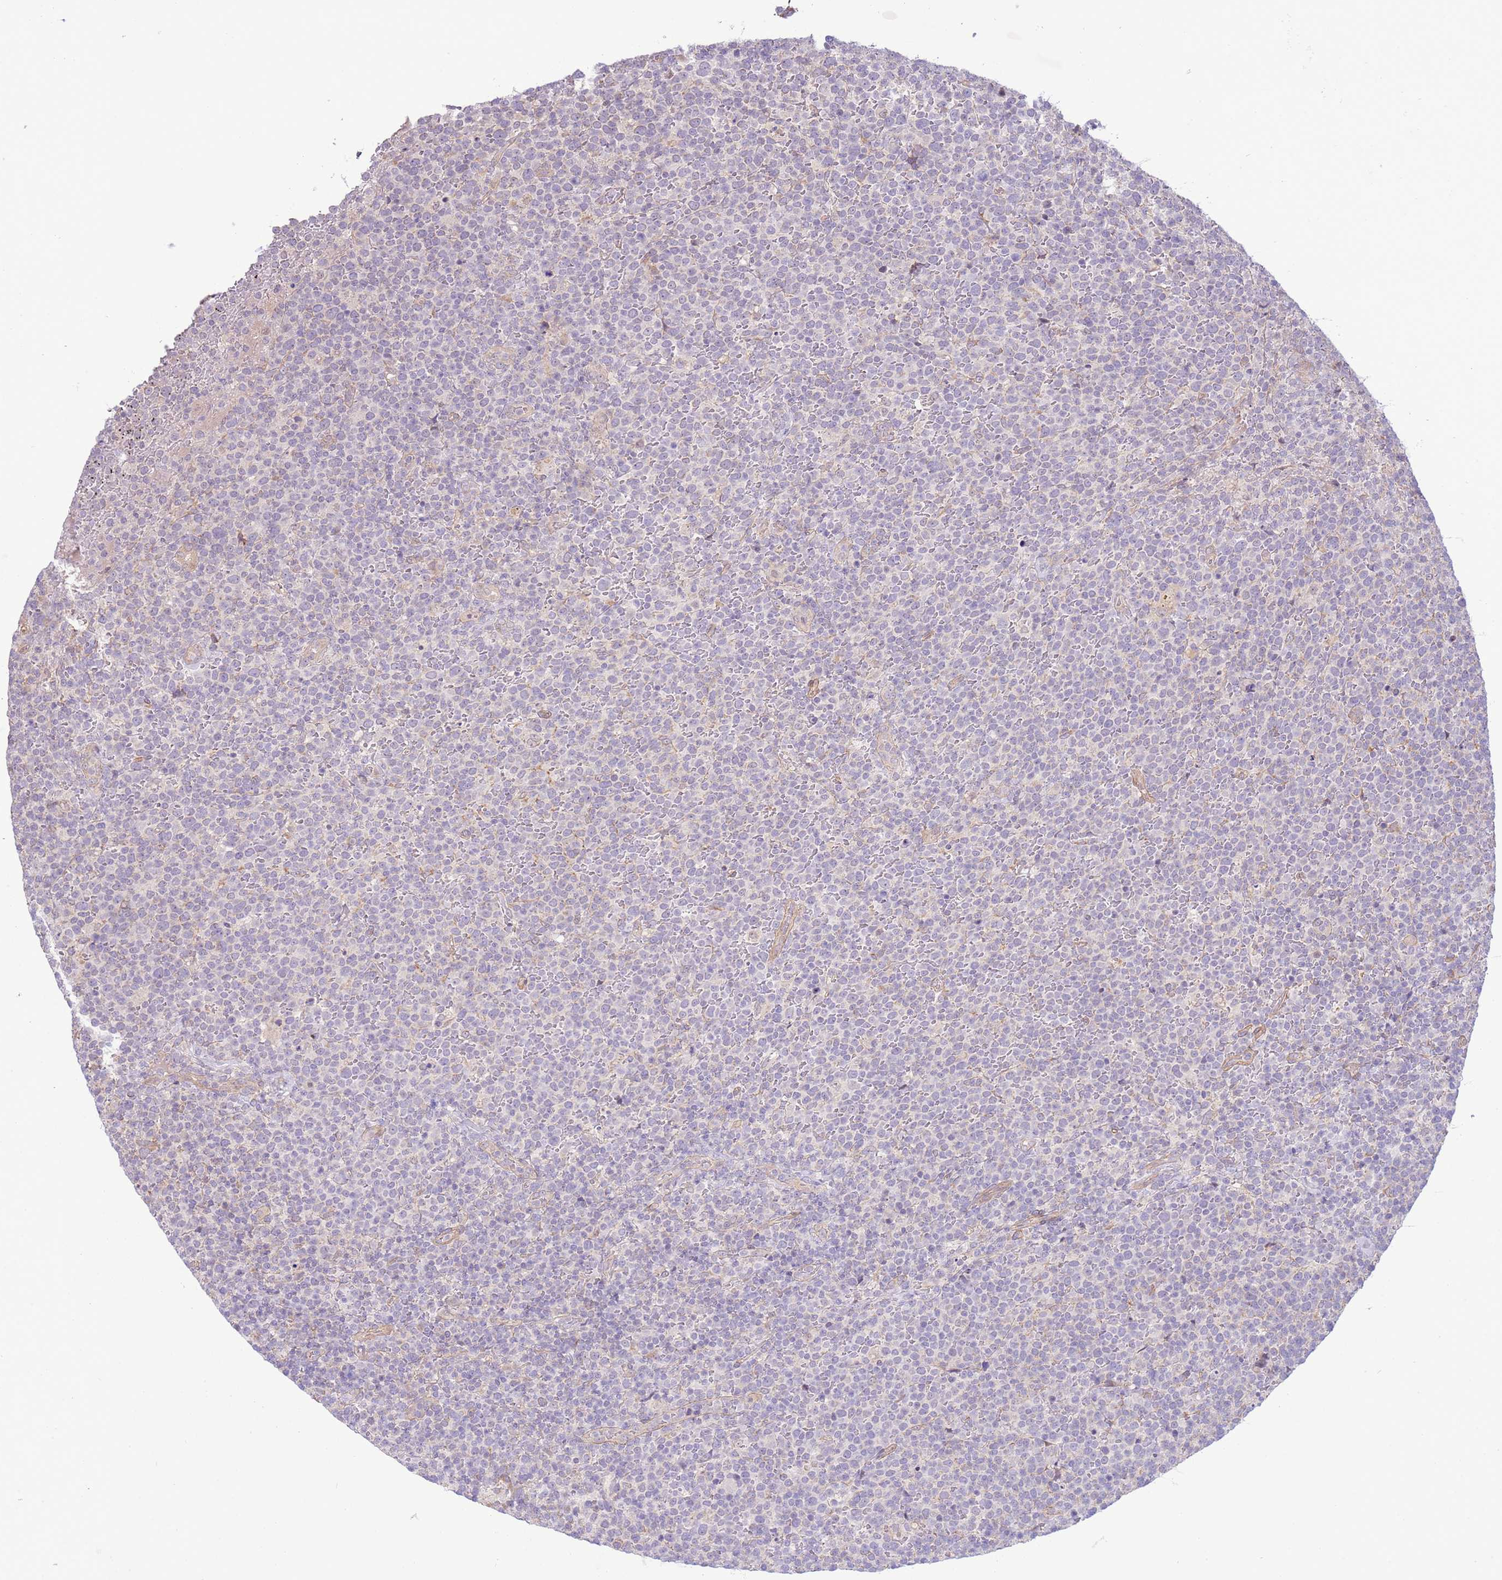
{"staining": {"intensity": "negative", "quantity": "none", "location": "none"}, "tissue": "lymphoma", "cell_type": "Tumor cells", "image_type": "cancer", "snomed": [{"axis": "morphology", "description": "Malignant lymphoma, non-Hodgkin's type, High grade"}, {"axis": "topography", "description": "Lymph node"}], "caption": "DAB (3,3'-diaminobenzidine) immunohistochemical staining of lymphoma reveals no significant positivity in tumor cells. Nuclei are stained in blue.", "gene": "SCARA3", "patient": {"sex": "male", "age": 61}}